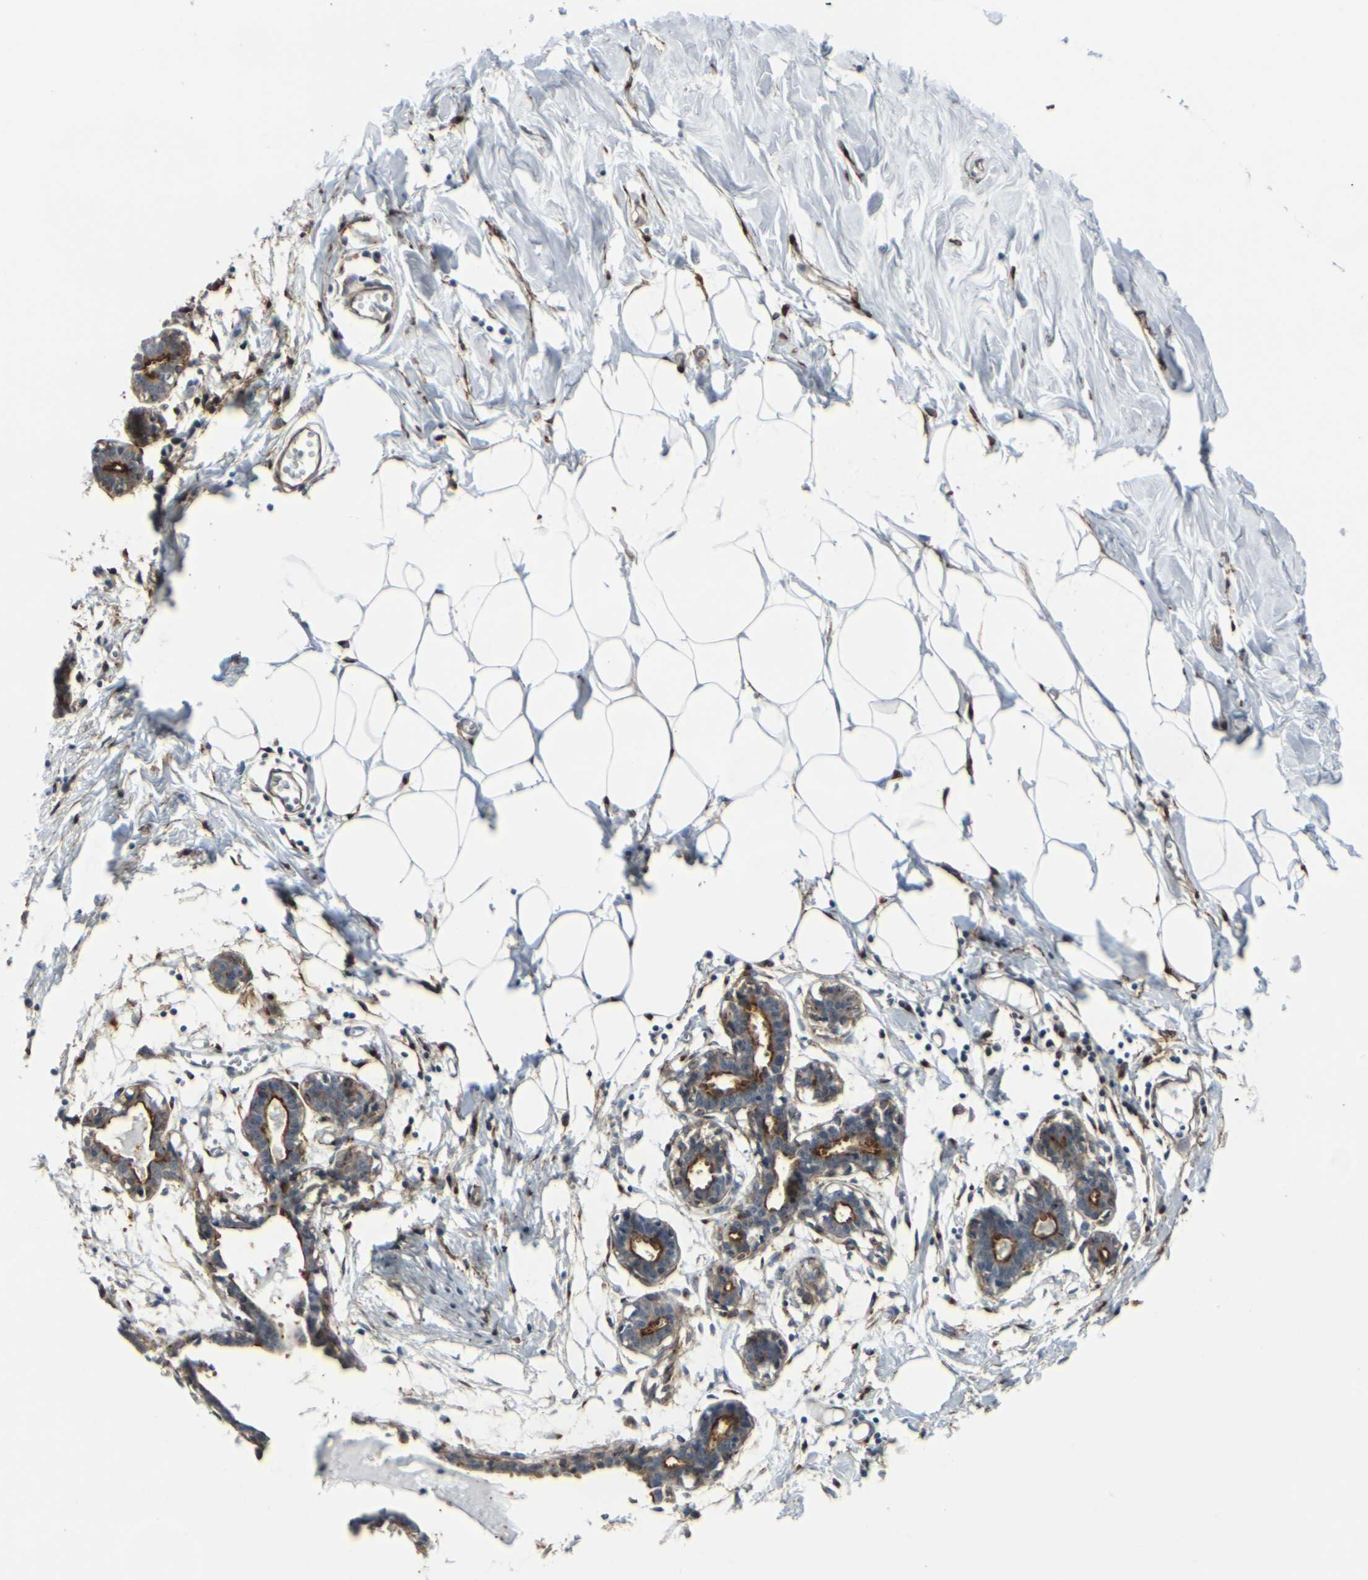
{"staining": {"intensity": "negative", "quantity": "none", "location": "none"}, "tissue": "breast", "cell_type": "Adipocytes", "image_type": "normal", "snomed": [{"axis": "morphology", "description": "Normal tissue, NOS"}, {"axis": "topography", "description": "Breast"}], "caption": "Immunohistochemical staining of normal human breast demonstrates no significant positivity in adipocytes. Brightfield microscopy of immunohistochemistry stained with DAB (3,3'-diaminobenzidine) (brown) and hematoxylin (blue), captured at high magnification.", "gene": "MYOF", "patient": {"sex": "female", "age": 27}}